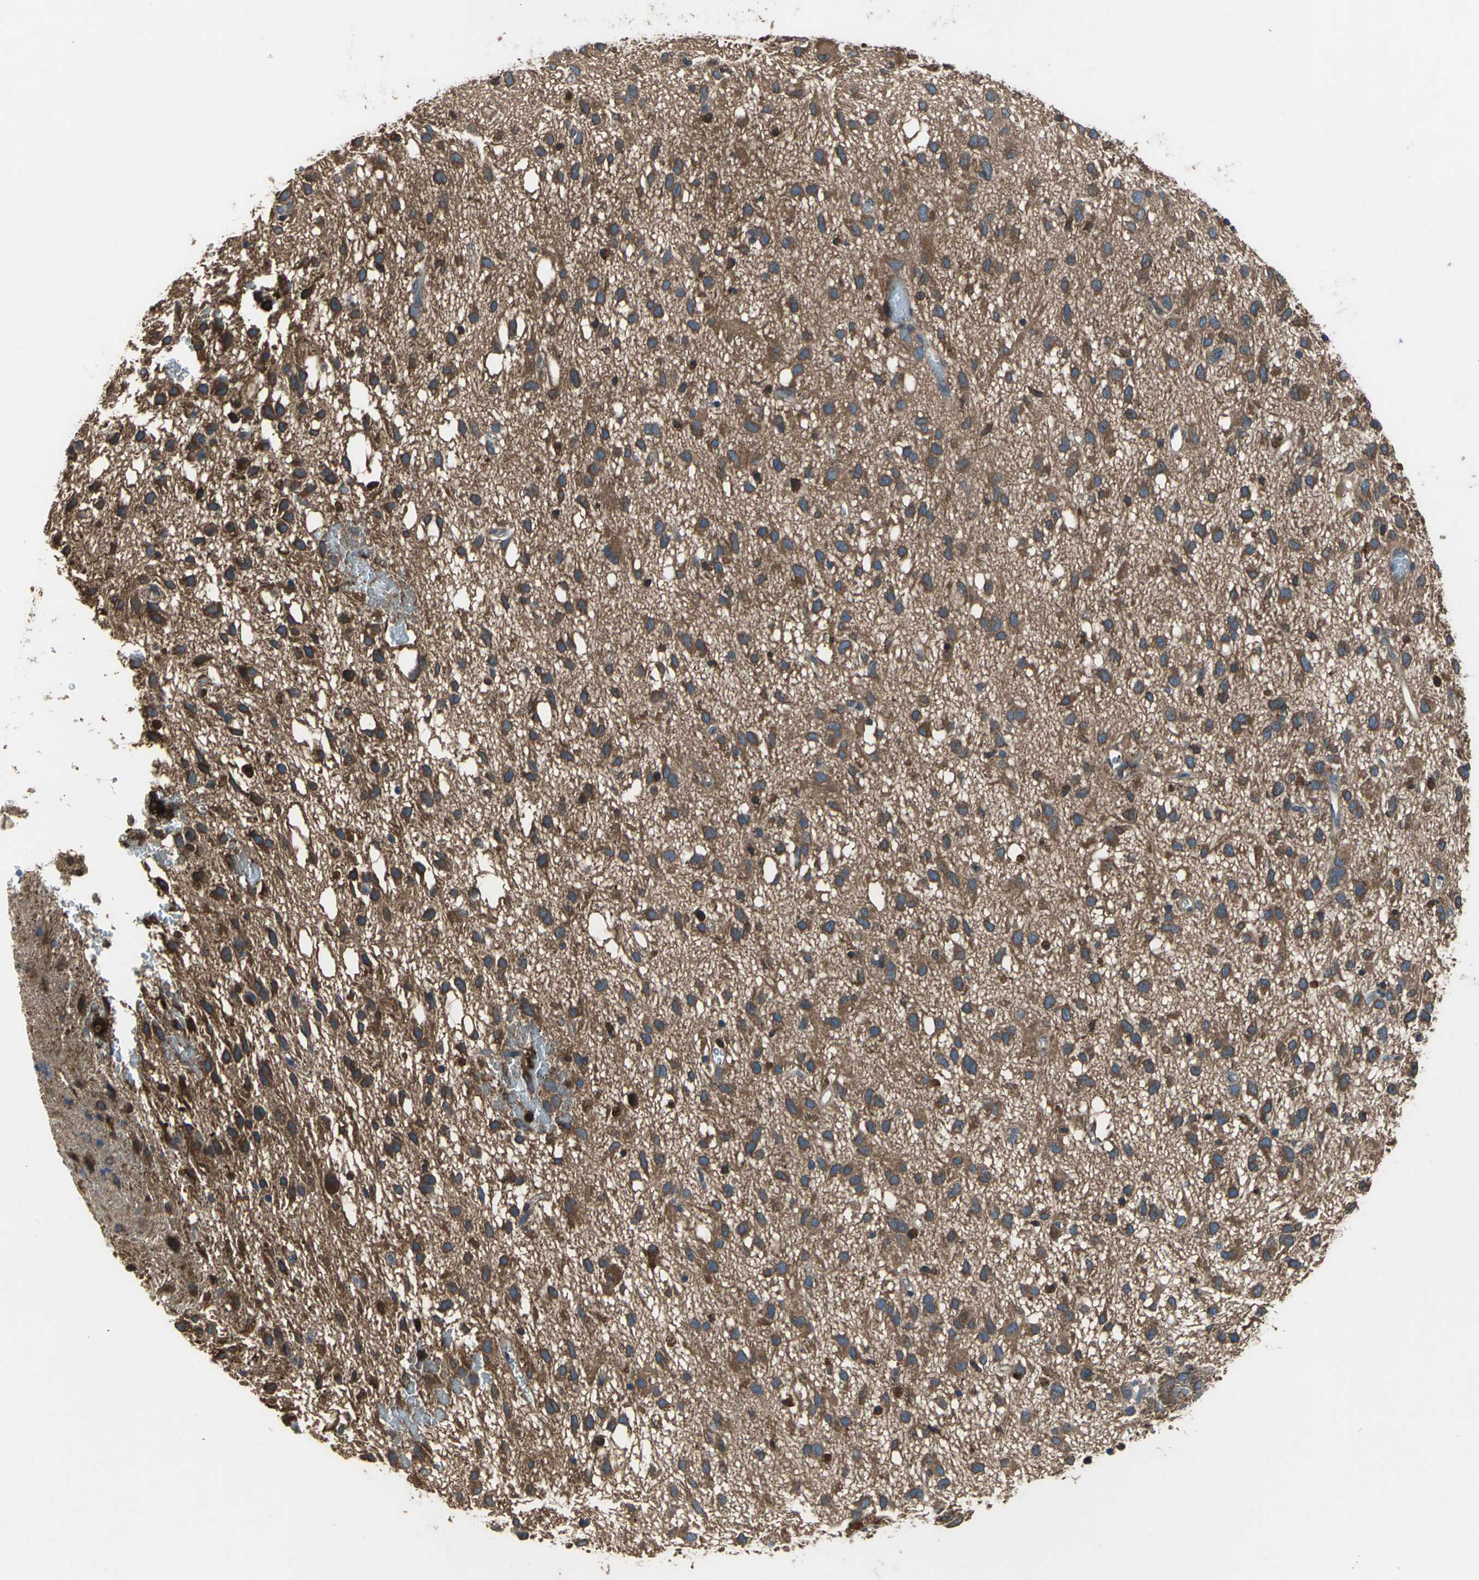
{"staining": {"intensity": "strong", "quantity": ">75%", "location": "cytoplasmic/membranous"}, "tissue": "glioma", "cell_type": "Tumor cells", "image_type": "cancer", "snomed": [{"axis": "morphology", "description": "Glioma, malignant, Low grade"}, {"axis": "topography", "description": "Brain"}], "caption": "The immunohistochemical stain labels strong cytoplasmic/membranous staining in tumor cells of glioma tissue.", "gene": "CAPN1", "patient": {"sex": "male", "age": 77}}